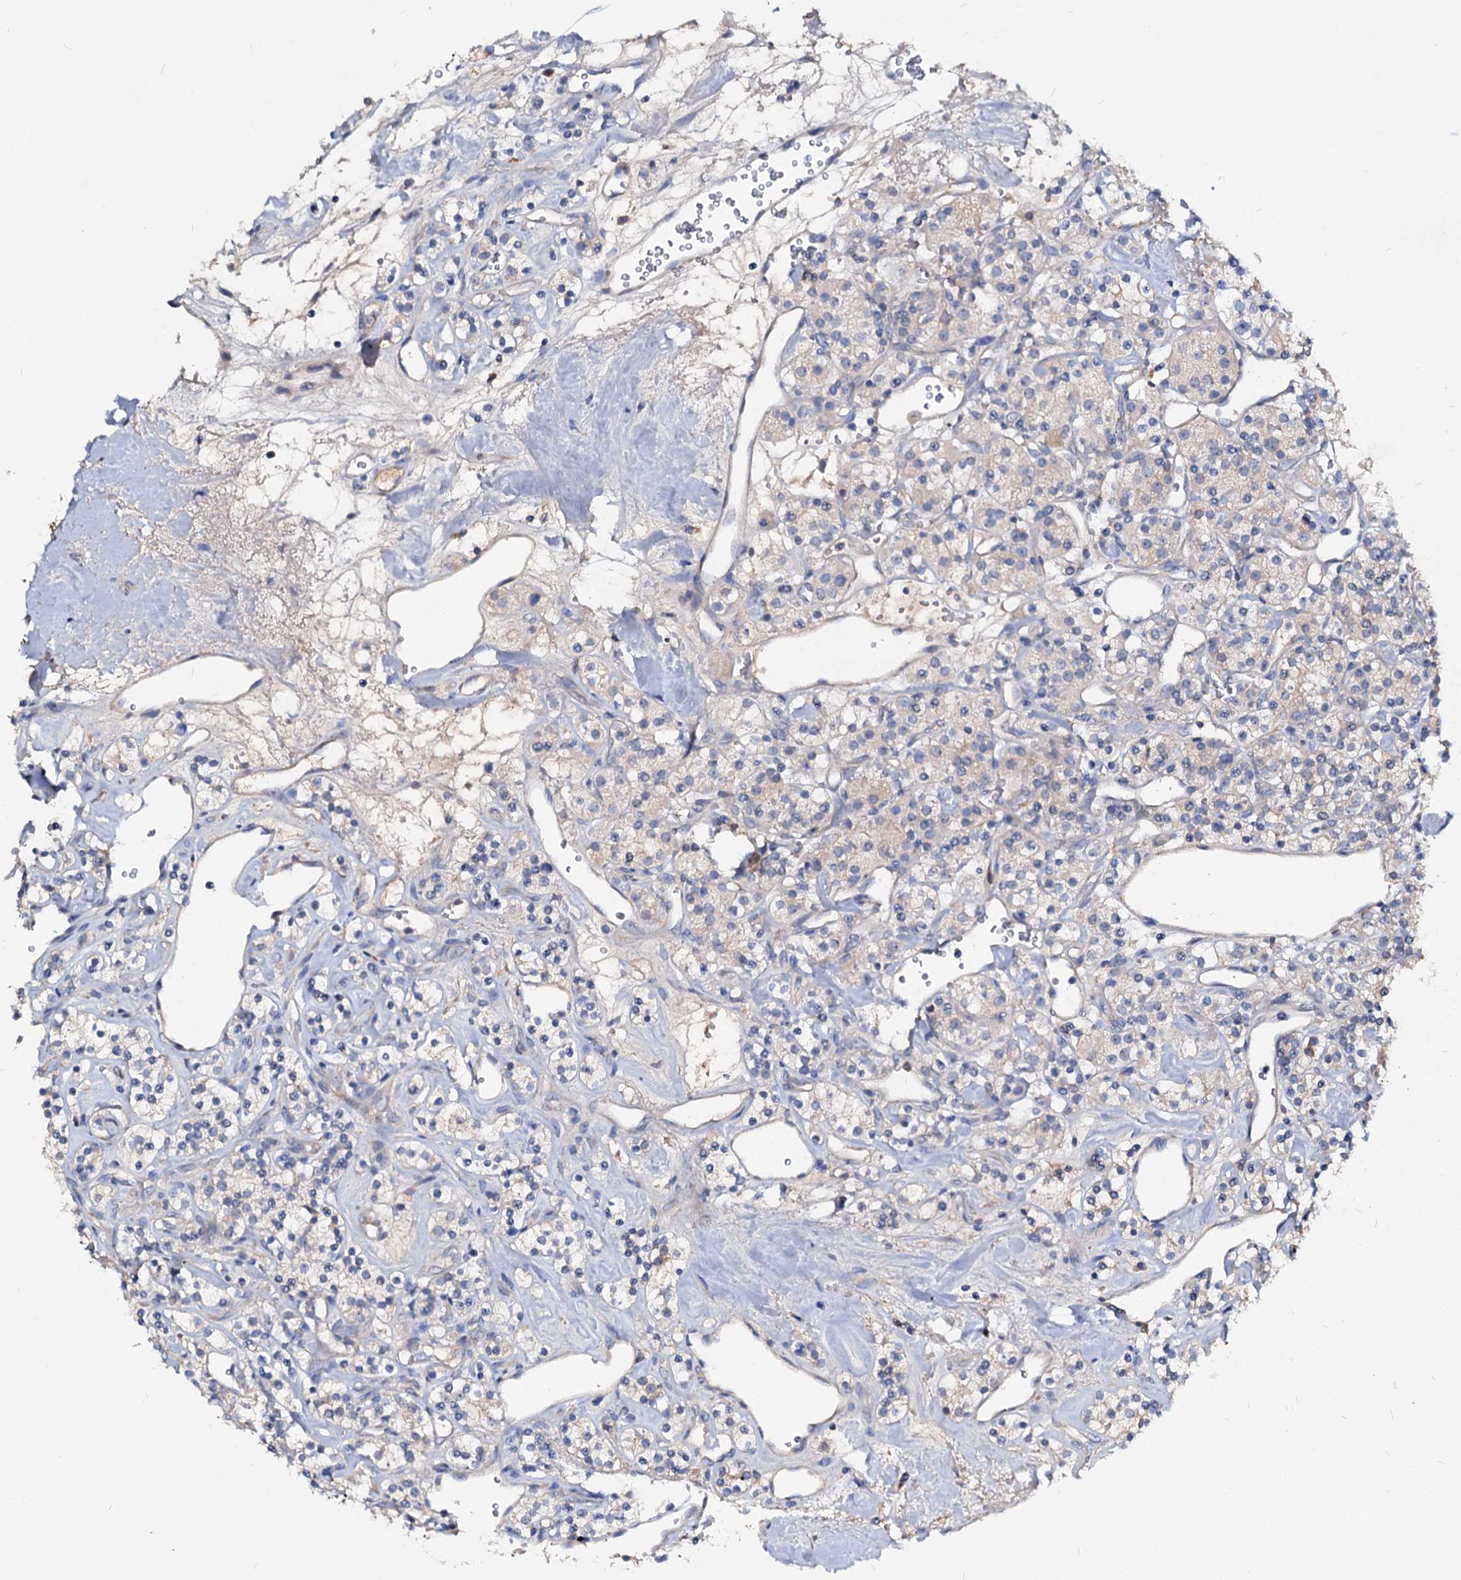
{"staining": {"intensity": "weak", "quantity": "<25%", "location": "cytoplasmic/membranous"}, "tissue": "renal cancer", "cell_type": "Tumor cells", "image_type": "cancer", "snomed": [{"axis": "morphology", "description": "Adenocarcinoma, NOS"}, {"axis": "topography", "description": "Kidney"}], "caption": "The histopathology image exhibits no staining of tumor cells in renal cancer (adenocarcinoma).", "gene": "ACY3", "patient": {"sex": "male", "age": 77}}